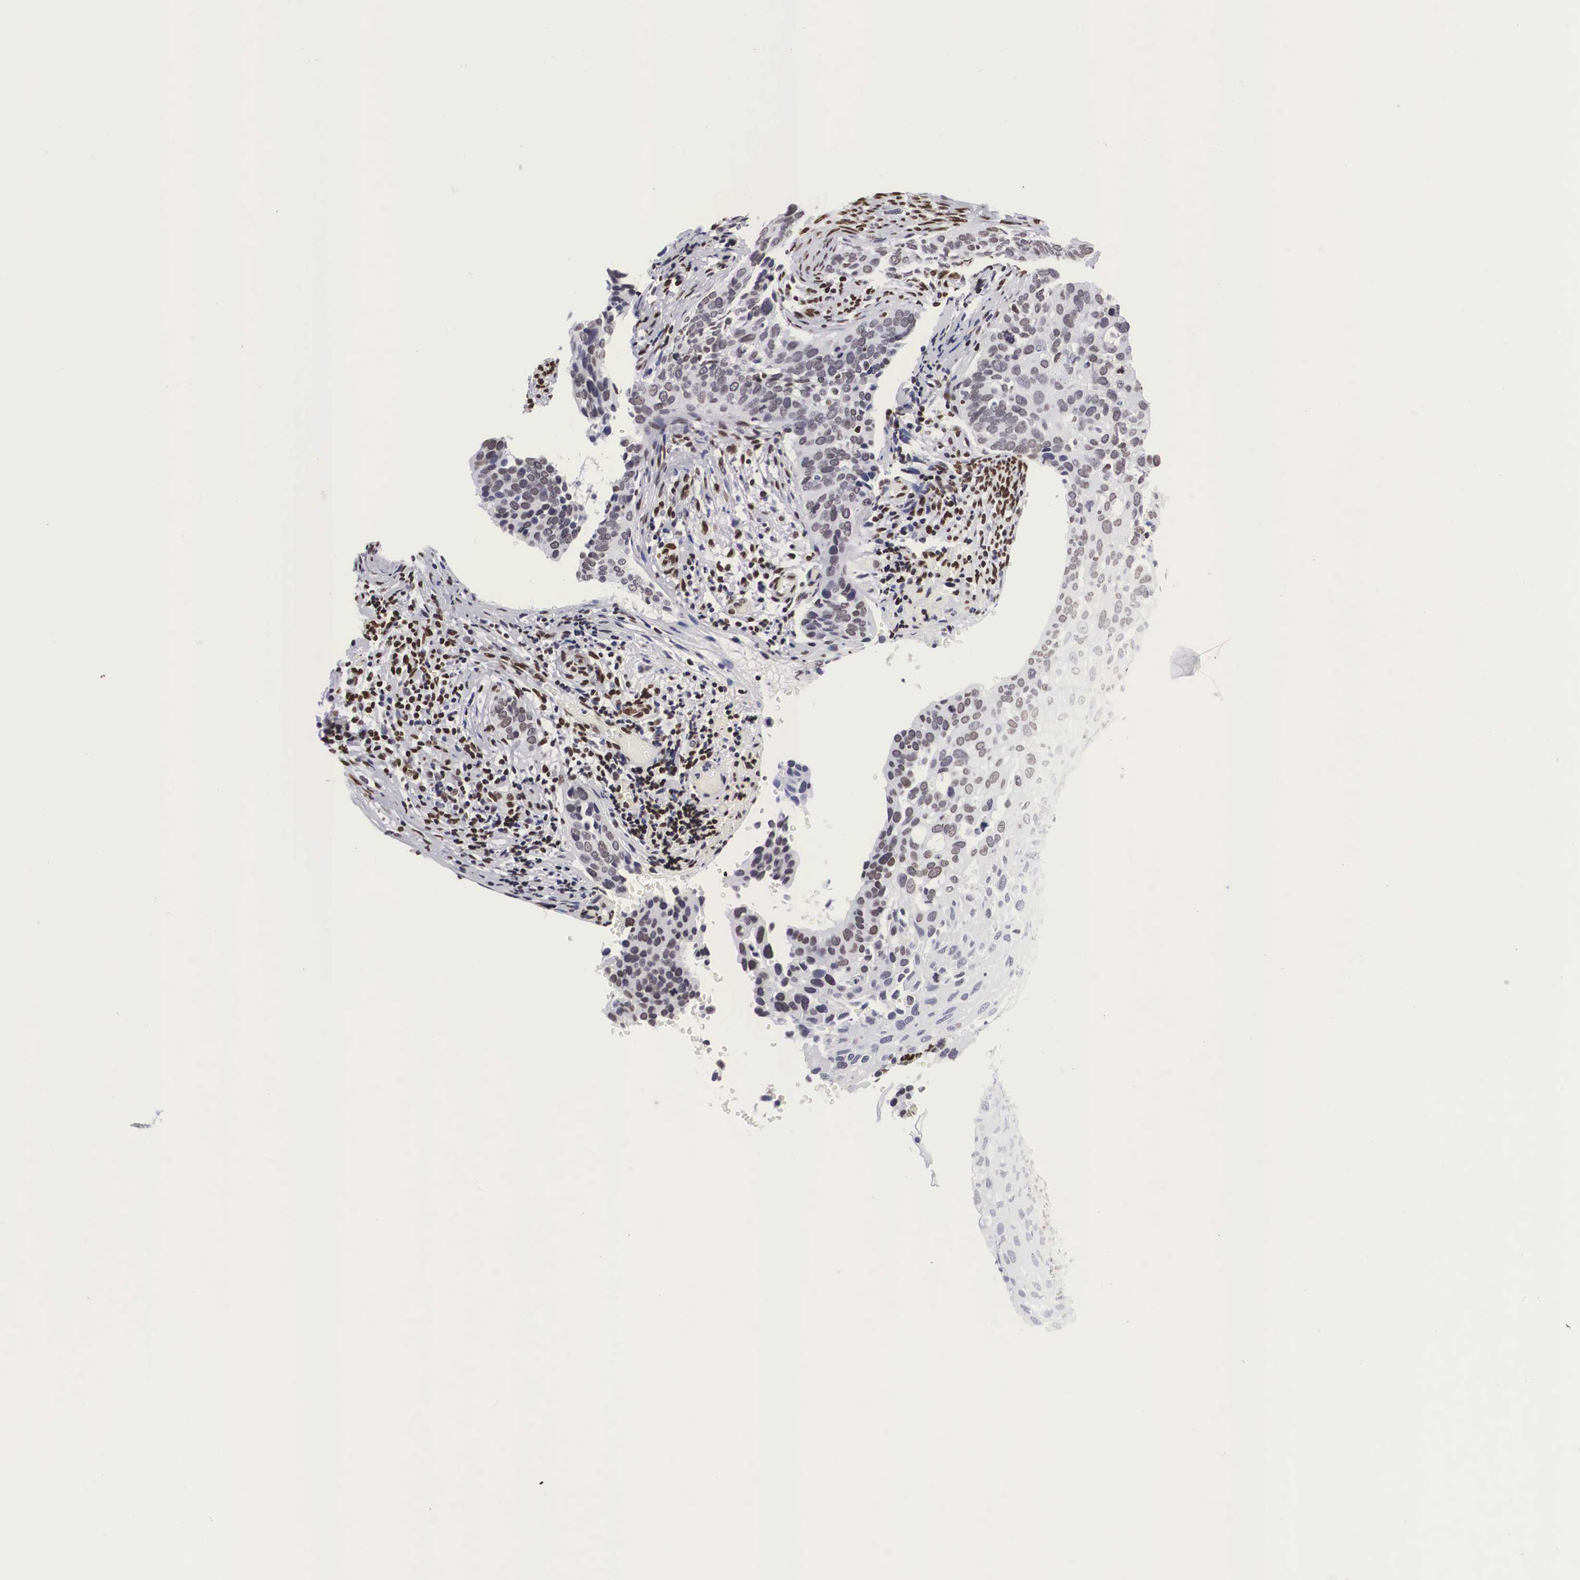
{"staining": {"intensity": "weak", "quantity": "25%-75%", "location": "nuclear"}, "tissue": "cervical cancer", "cell_type": "Tumor cells", "image_type": "cancer", "snomed": [{"axis": "morphology", "description": "Squamous cell carcinoma, NOS"}, {"axis": "topography", "description": "Cervix"}], "caption": "Immunohistochemistry (DAB) staining of human squamous cell carcinoma (cervical) reveals weak nuclear protein positivity in approximately 25%-75% of tumor cells.", "gene": "MECP2", "patient": {"sex": "female", "age": 31}}